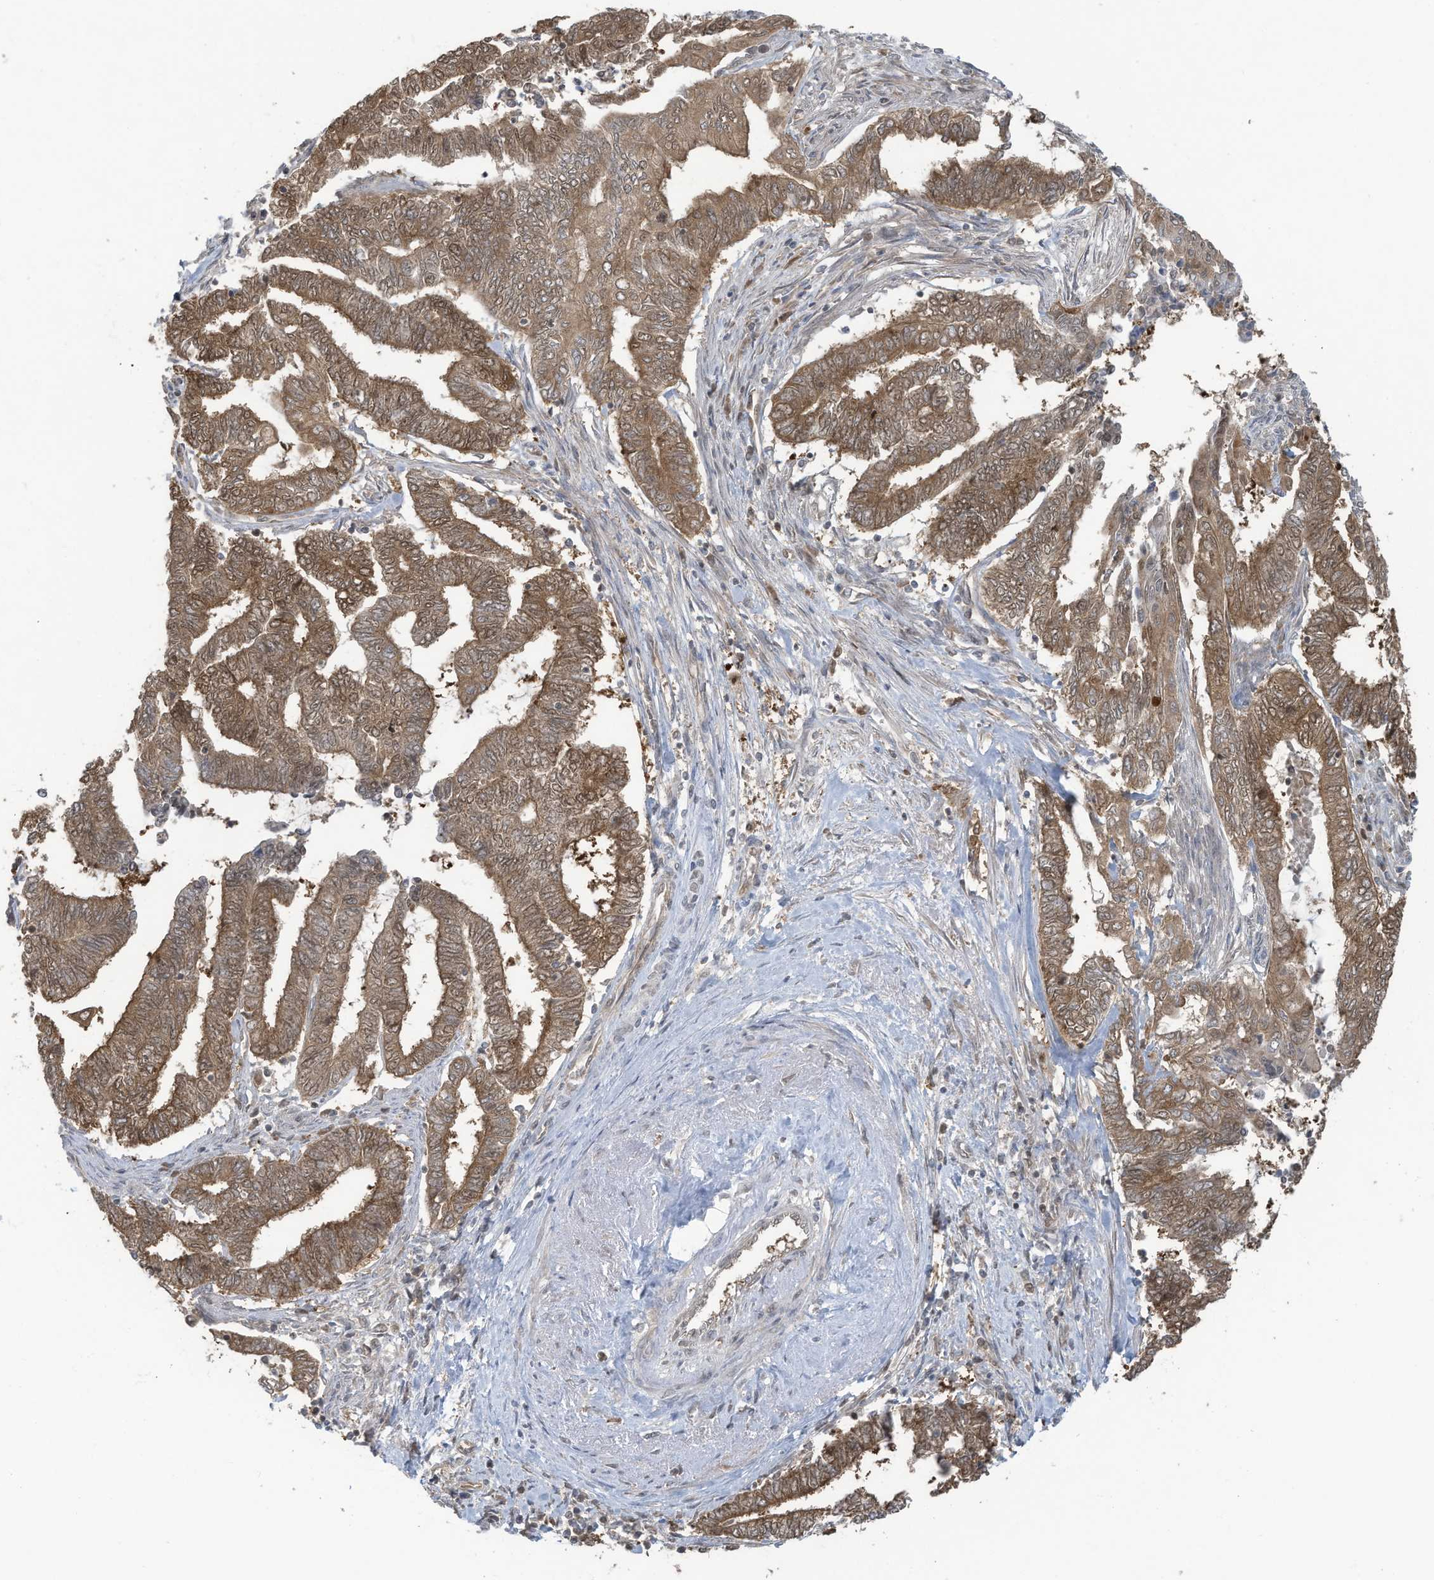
{"staining": {"intensity": "moderate", "quantity": ">75%", "location": "cytoplasmic/membranous"}, "tissue": "endometrial cancer", "cell_type": "Tumor cells", "image_type": "cancer", "snomed": [{"axis": "morphology", "description": "Adenocarcinoma, NOS"}, {"axis": "topography", "description": "Uterus"}, {"axis": "topography", "description": "Endometrium"}], "caption": "Endometrial cancer stained with a protein marker shows moderate staining in tumor cells.", "gene": "OLA1", "patient": {"sex": "female", "age": 70}}